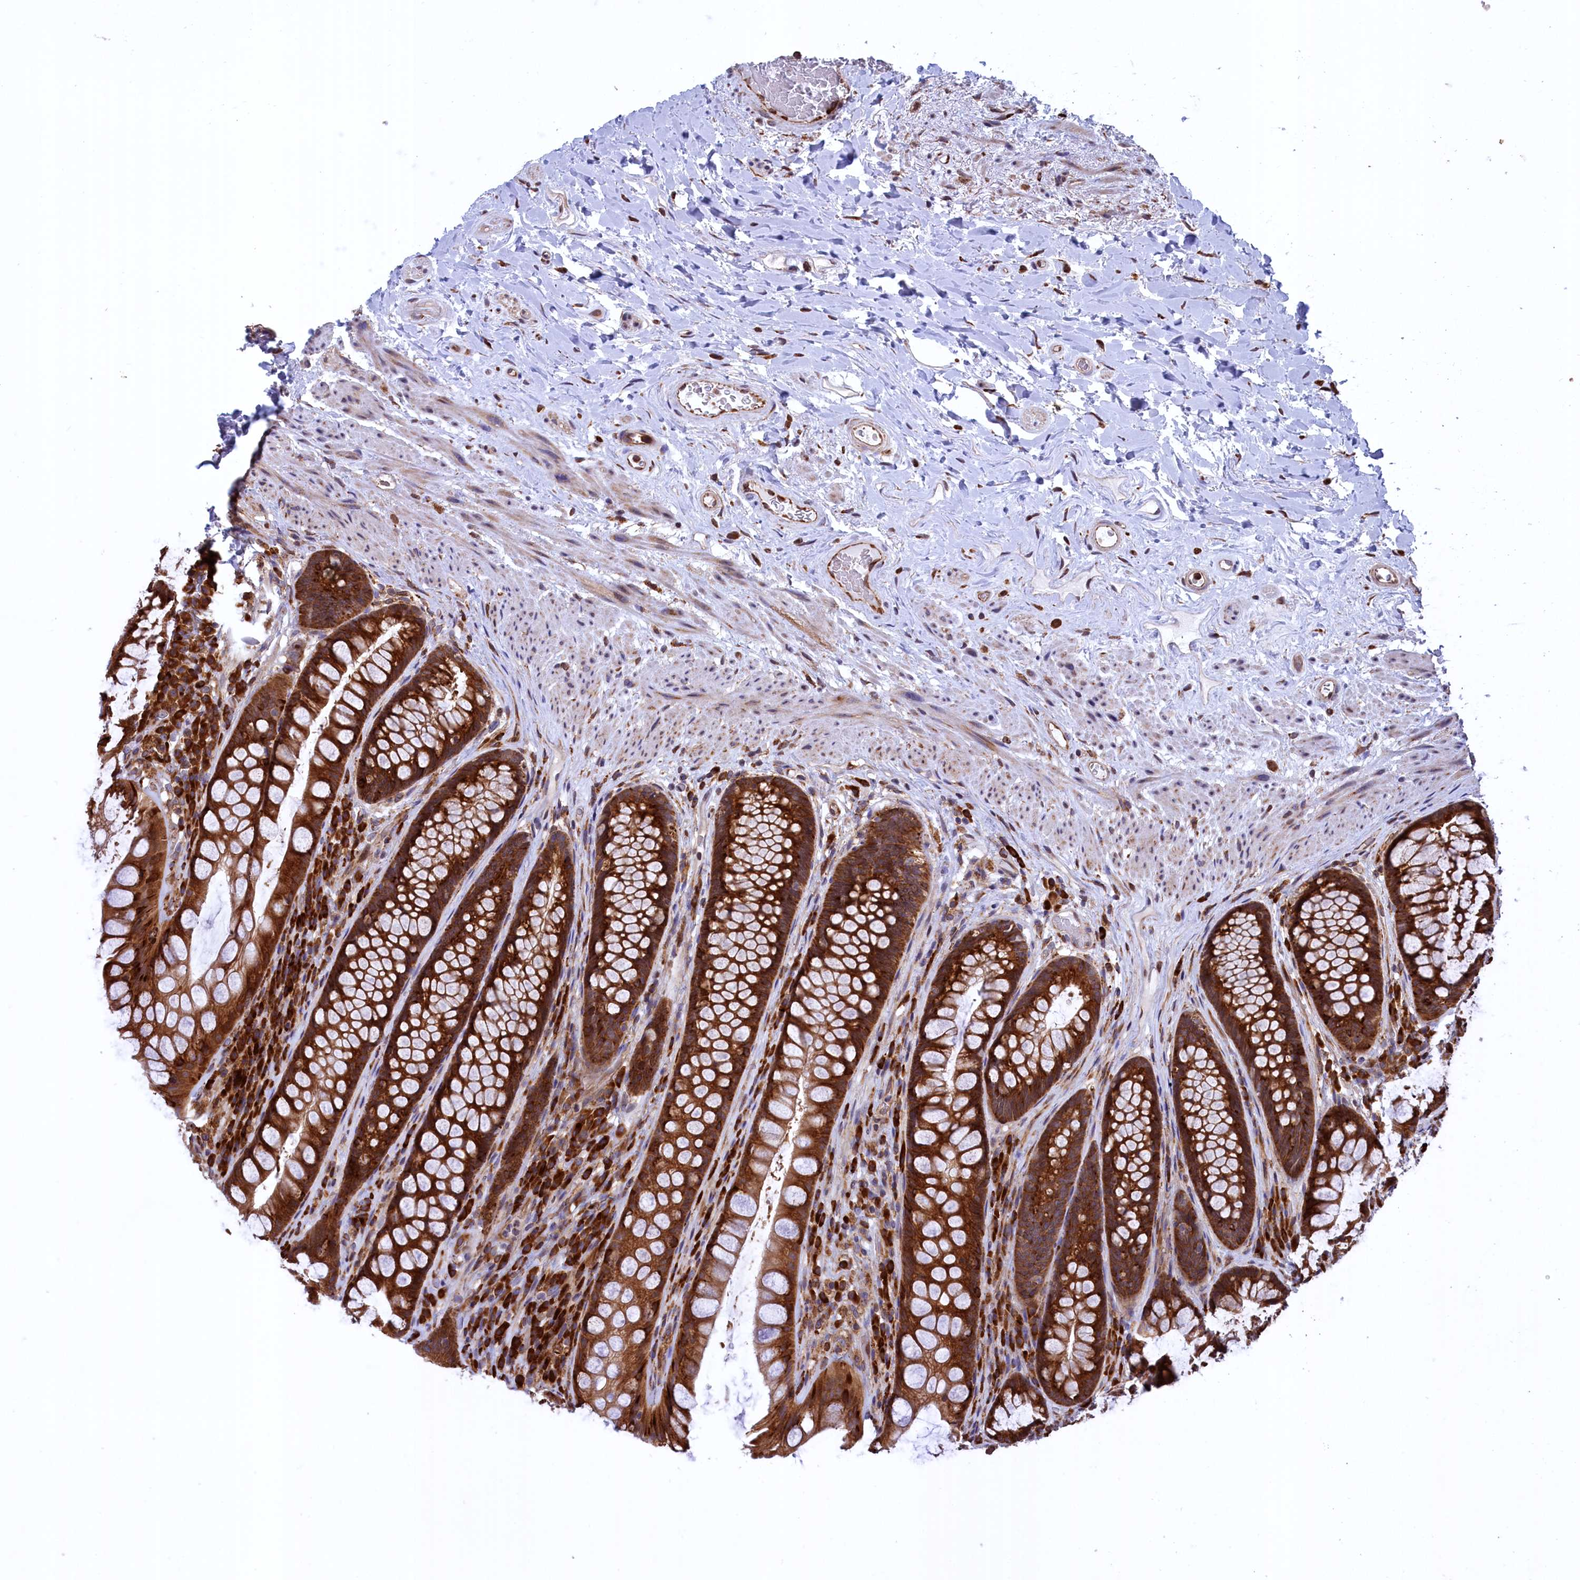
{"staining": {"intensity": "strong", "quantity": ">75%", "location": "cytoplasmic/membranous"}, "tissue": "rectum", "cell_type": "Glandular cells", "image_type": "normal", "snomed": [{"axis": "morphology", "description": "Normal tissue, NOS"}, {"axis": "topography", "description": "Rectum"}], "caption": "Rectum stained with immunohistochemistry reveals strong cytoplasmic/membranous expression in approximately >75% of glandular cells.", "gene": "PLA2G4C", "patient": {"sex": "male", "age": 74}}